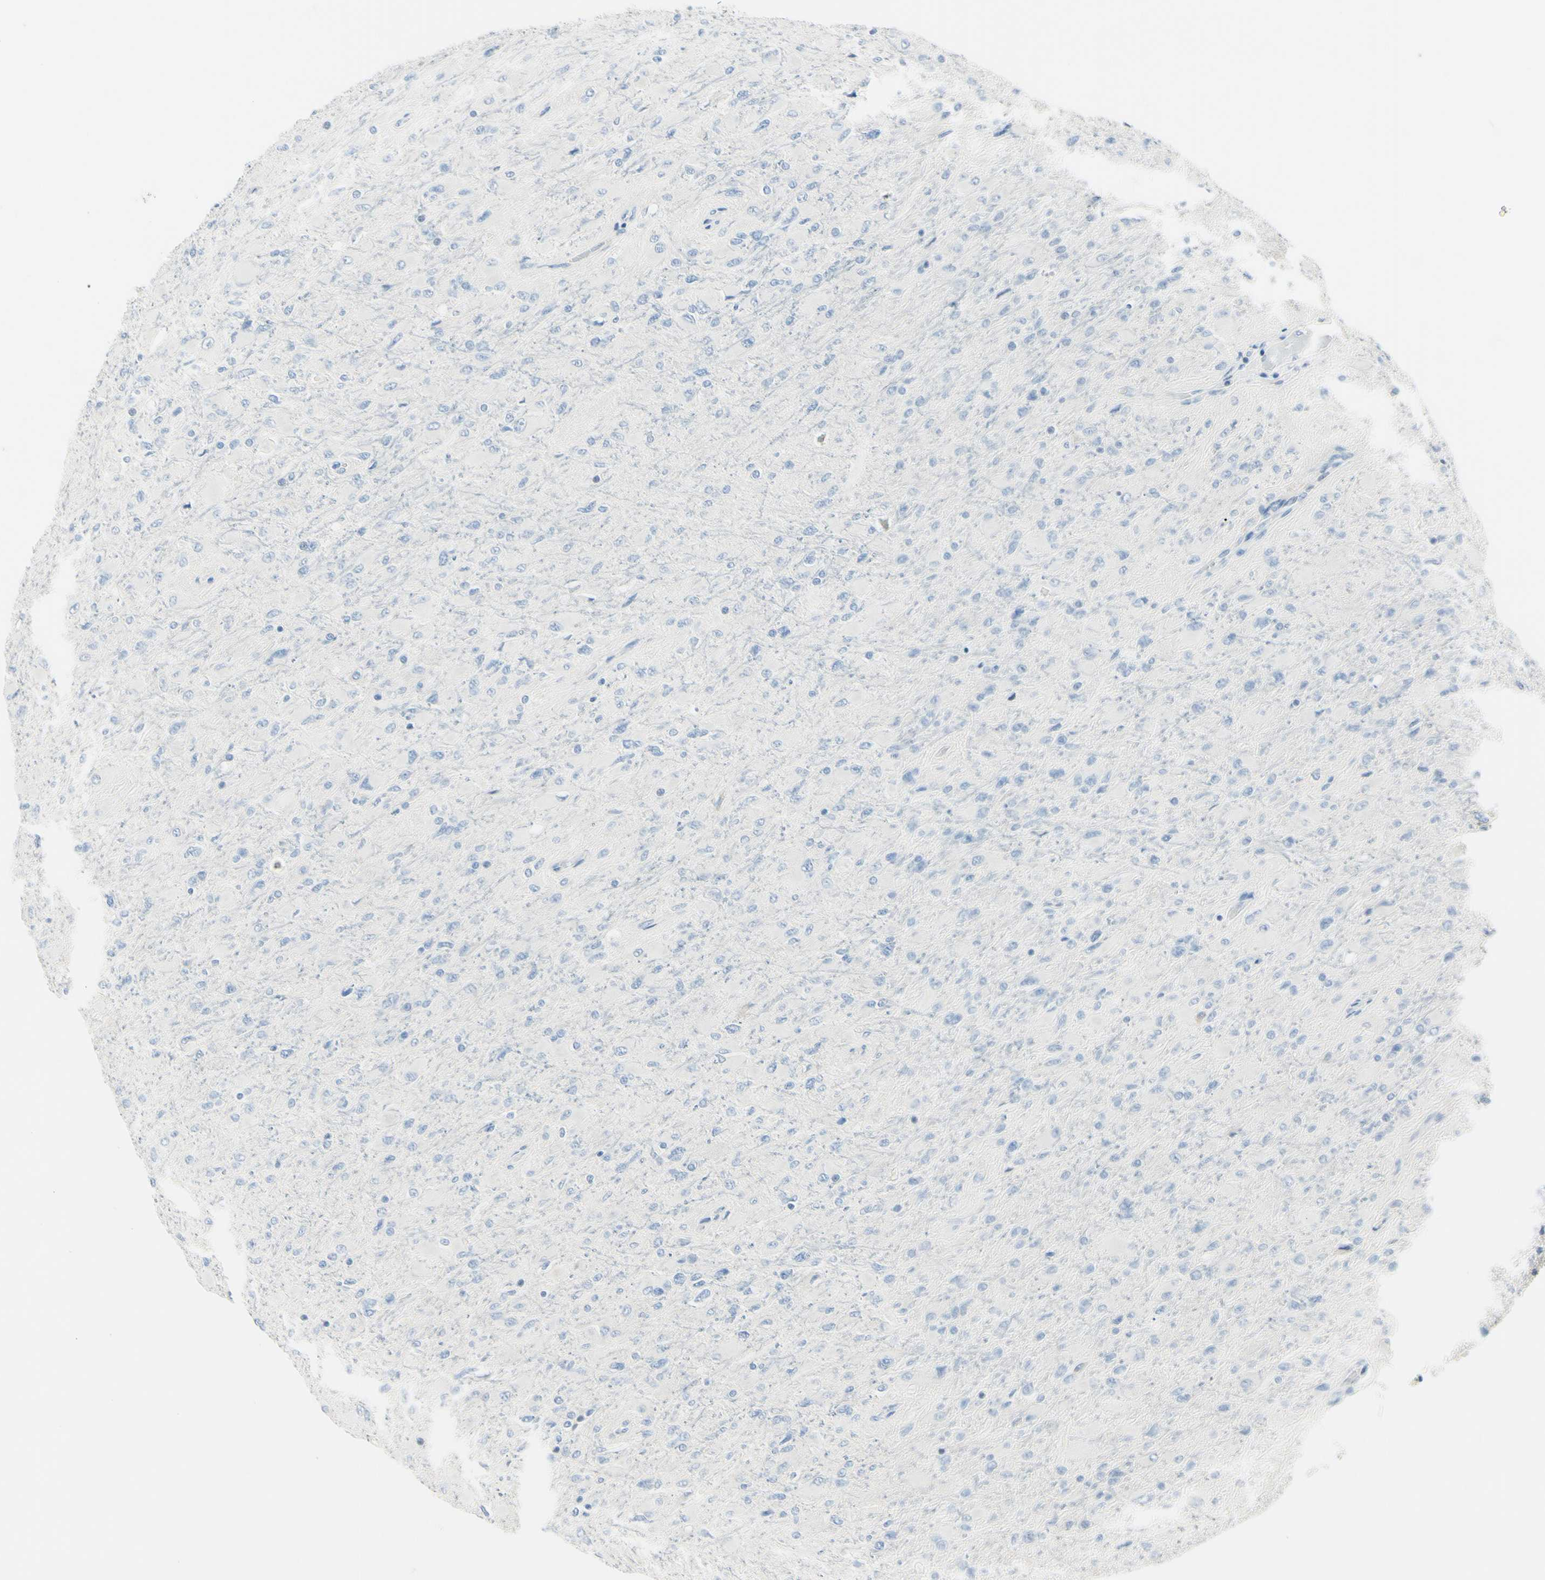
{"staining": {"intensity": "negative", "quantity": "none", "location": "none"}, "tissue": "glioma", "cell_type": "Tumor cells", "image_type": "cancer", "snomed": [{"axis": "morphology", "description": "Glioma, malignant, High grade"}, {"axis": "topography", "description": "Cerebral cortex"}], "caption": "High-grade glioma (malignant) stained for a protein using immunohistochemistry reveals no expression tumor cells.", "gene": "DLG4", "patient": {"sex": "female", "age": 36}}